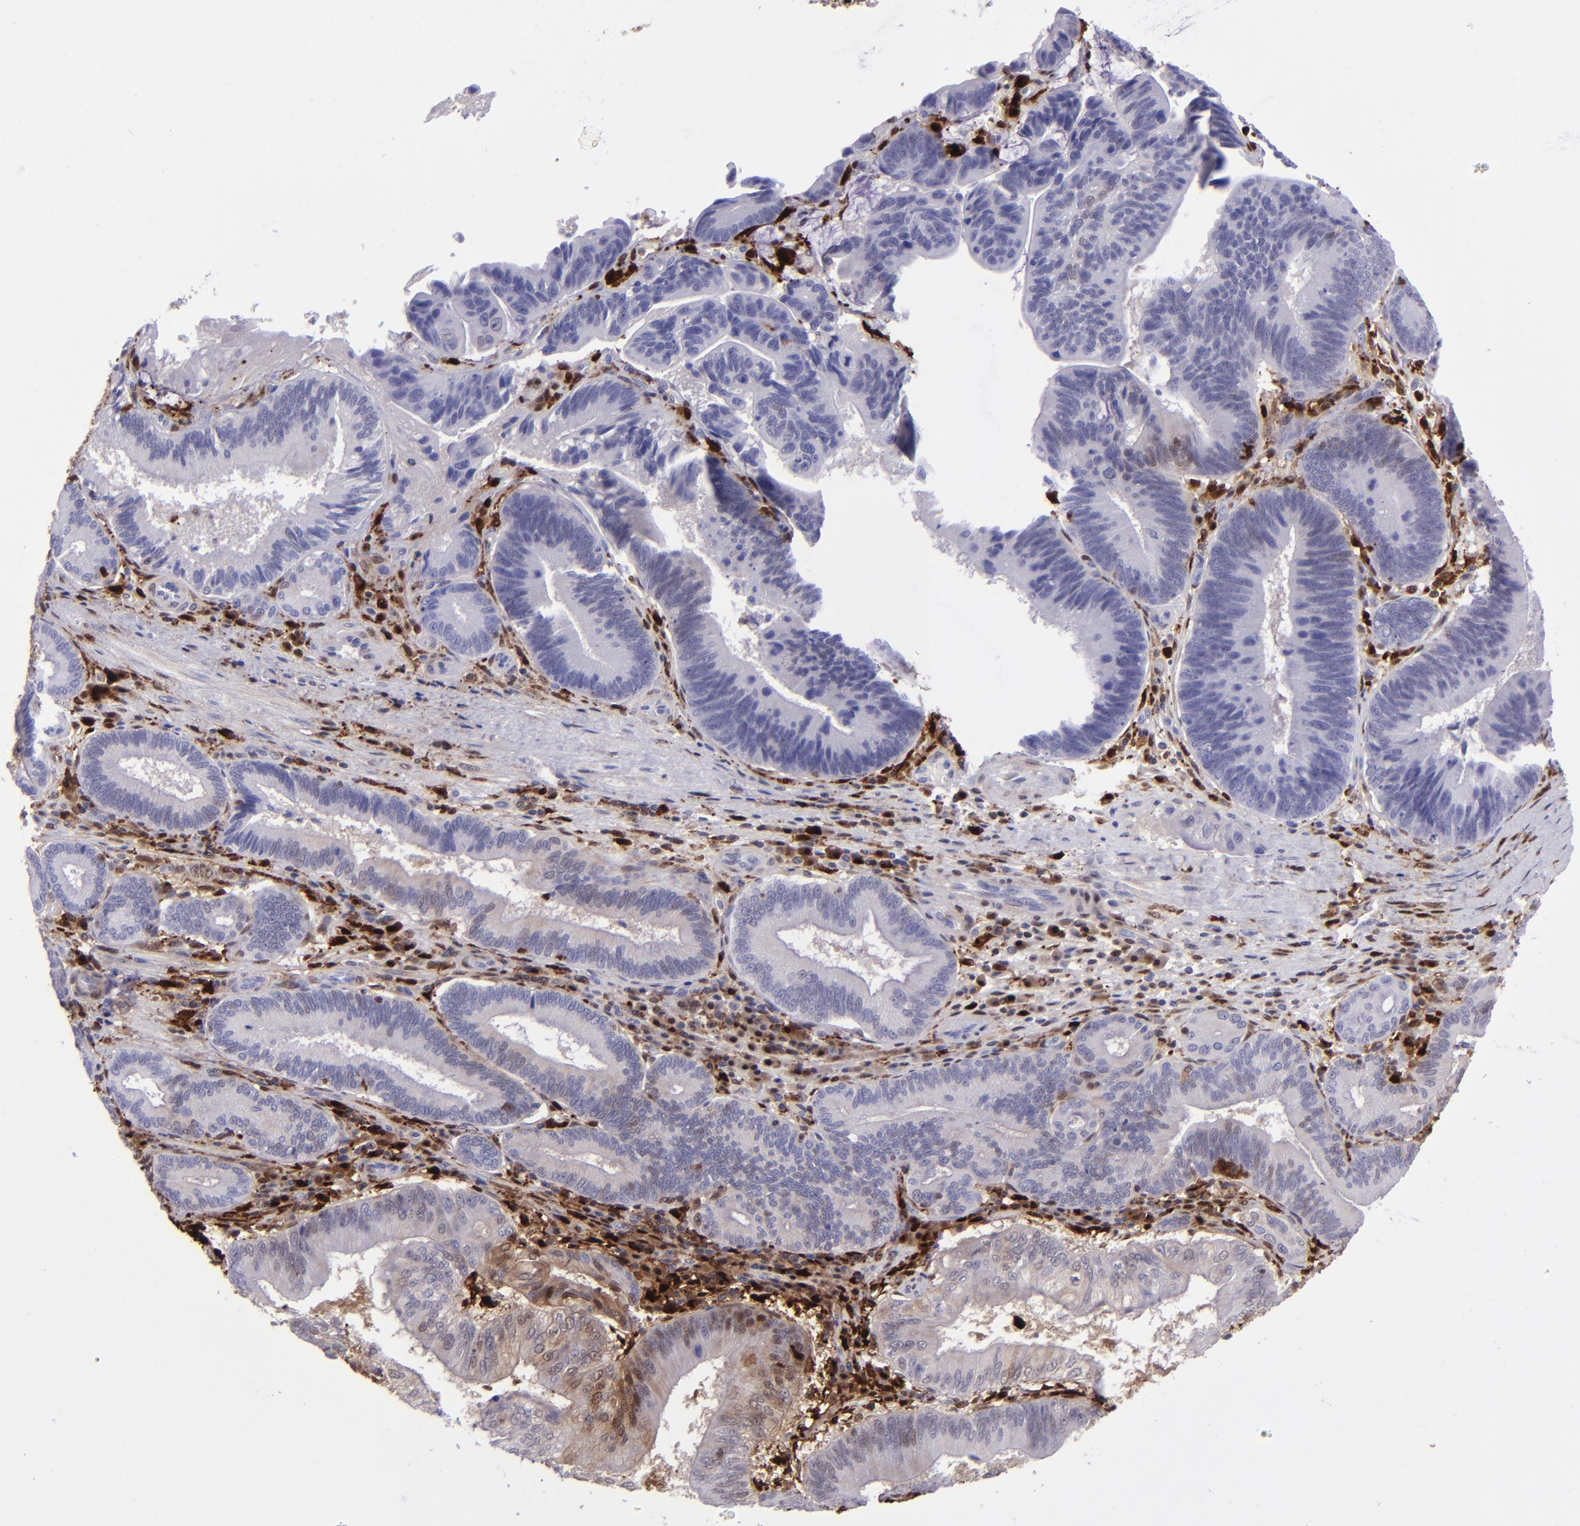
{"staining": {"intensity": "negative", "quantity": "none", "location": "none"}, "tissue": "pancreatic cancer", "cell_type": "Tumor cells", "image_type": "cancer", "snomed": [{"axis": "morphology", "description": "Adenocarcinoma, NOS"}, {"axis": "topography", "description": "Pancreas"}], "caption": "Immunohistochemistry of pancreatic cancer (adenocarcinoma) reveals no positivity in tumor cells.", "gene": "TYMP", "patient": {"sex": "male", "age": 82}}